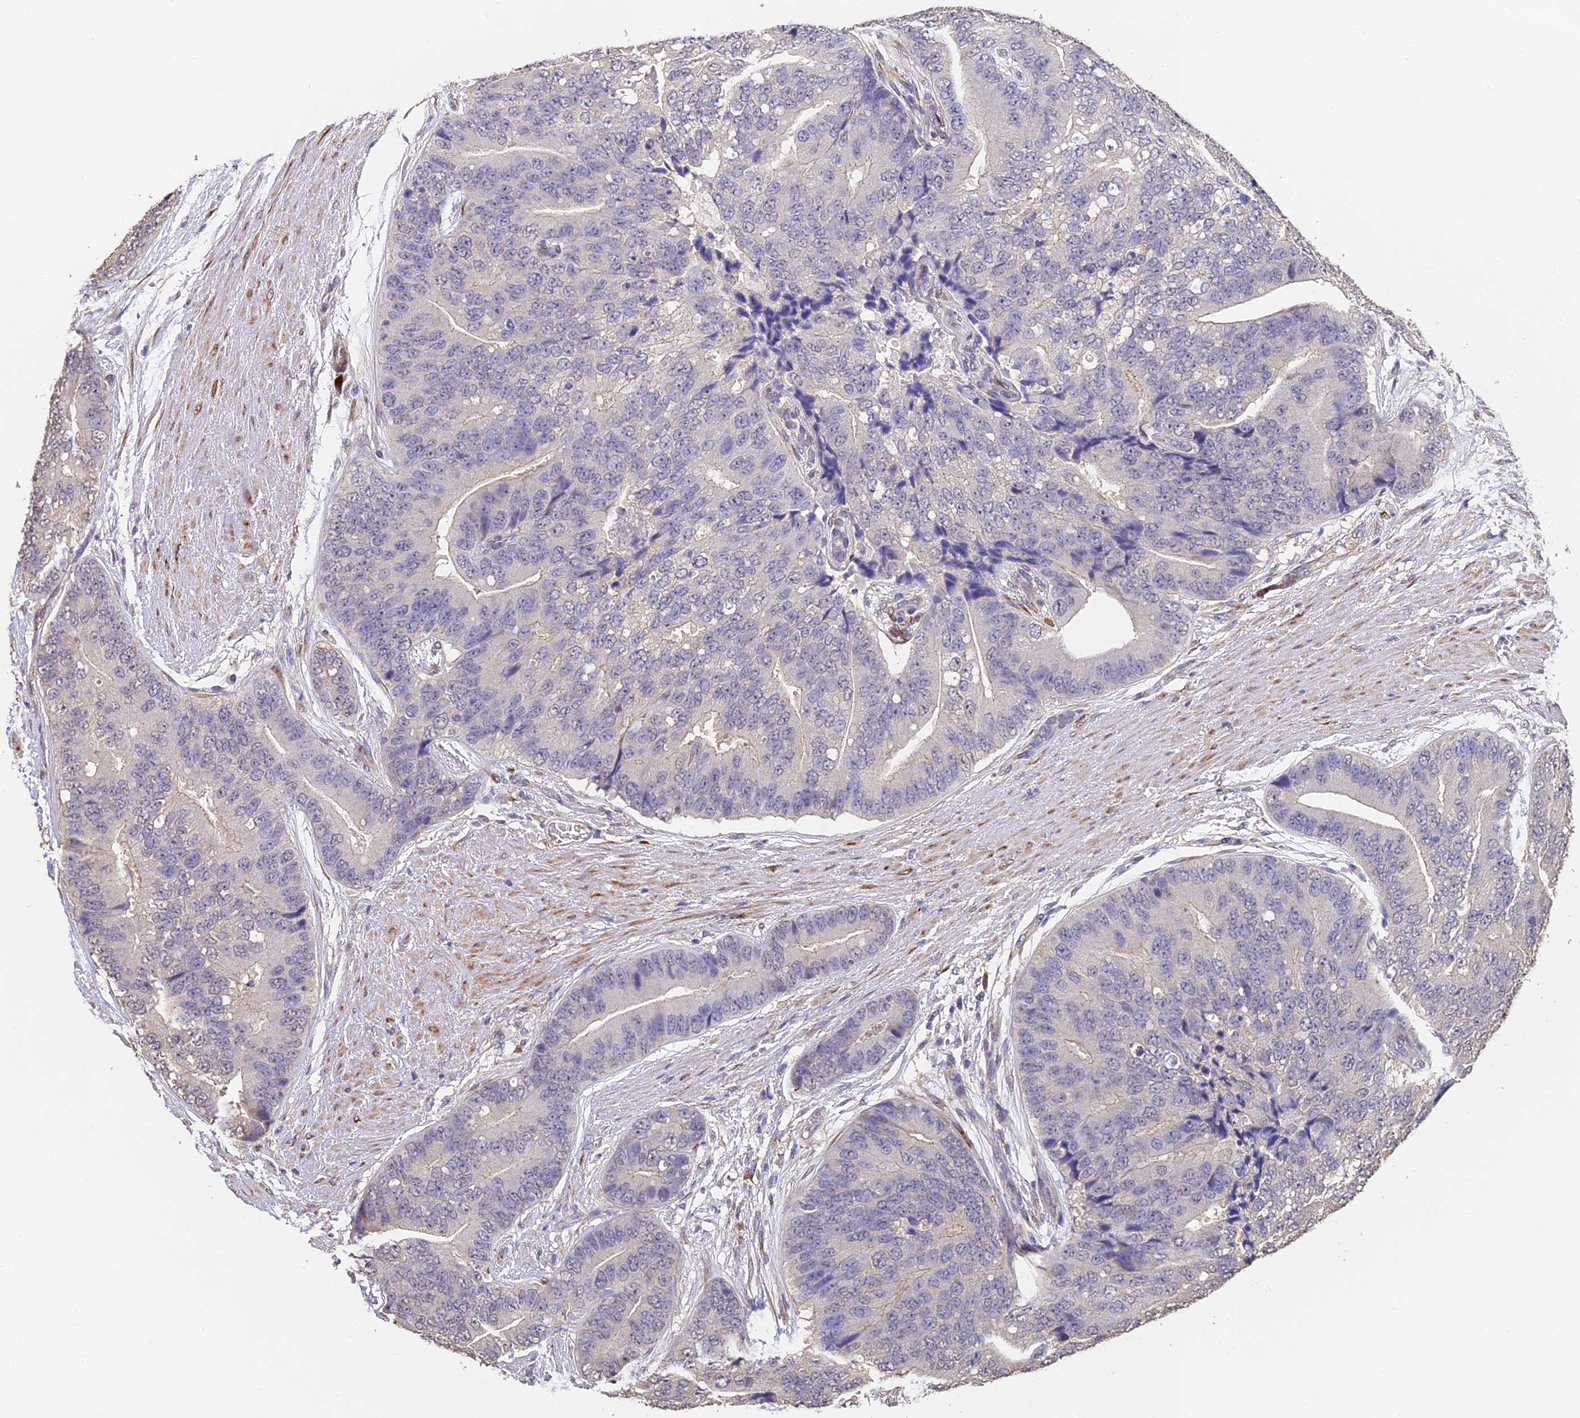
{"staining": {"intensity": "negative", "quantity": "none", "location": "none"}, "tissue": "prostate cancer", "cell_type": "Tumor cells", "image_type": "cancer", "snomed": [{"axis": "morphology", "description": "Adenocarcinoma, High grade"}, {"axis": "topography", "description": "Prostate"}], "caption": "IHC photomicrograph of neoplastic tissue: human adenocarcinoma (high-grade) (prostate) stained with DAB displays no significant protein positivity in tumor cells.", "gene": "SLC11A1", "patient": {"sex": "male", "age": 70}}